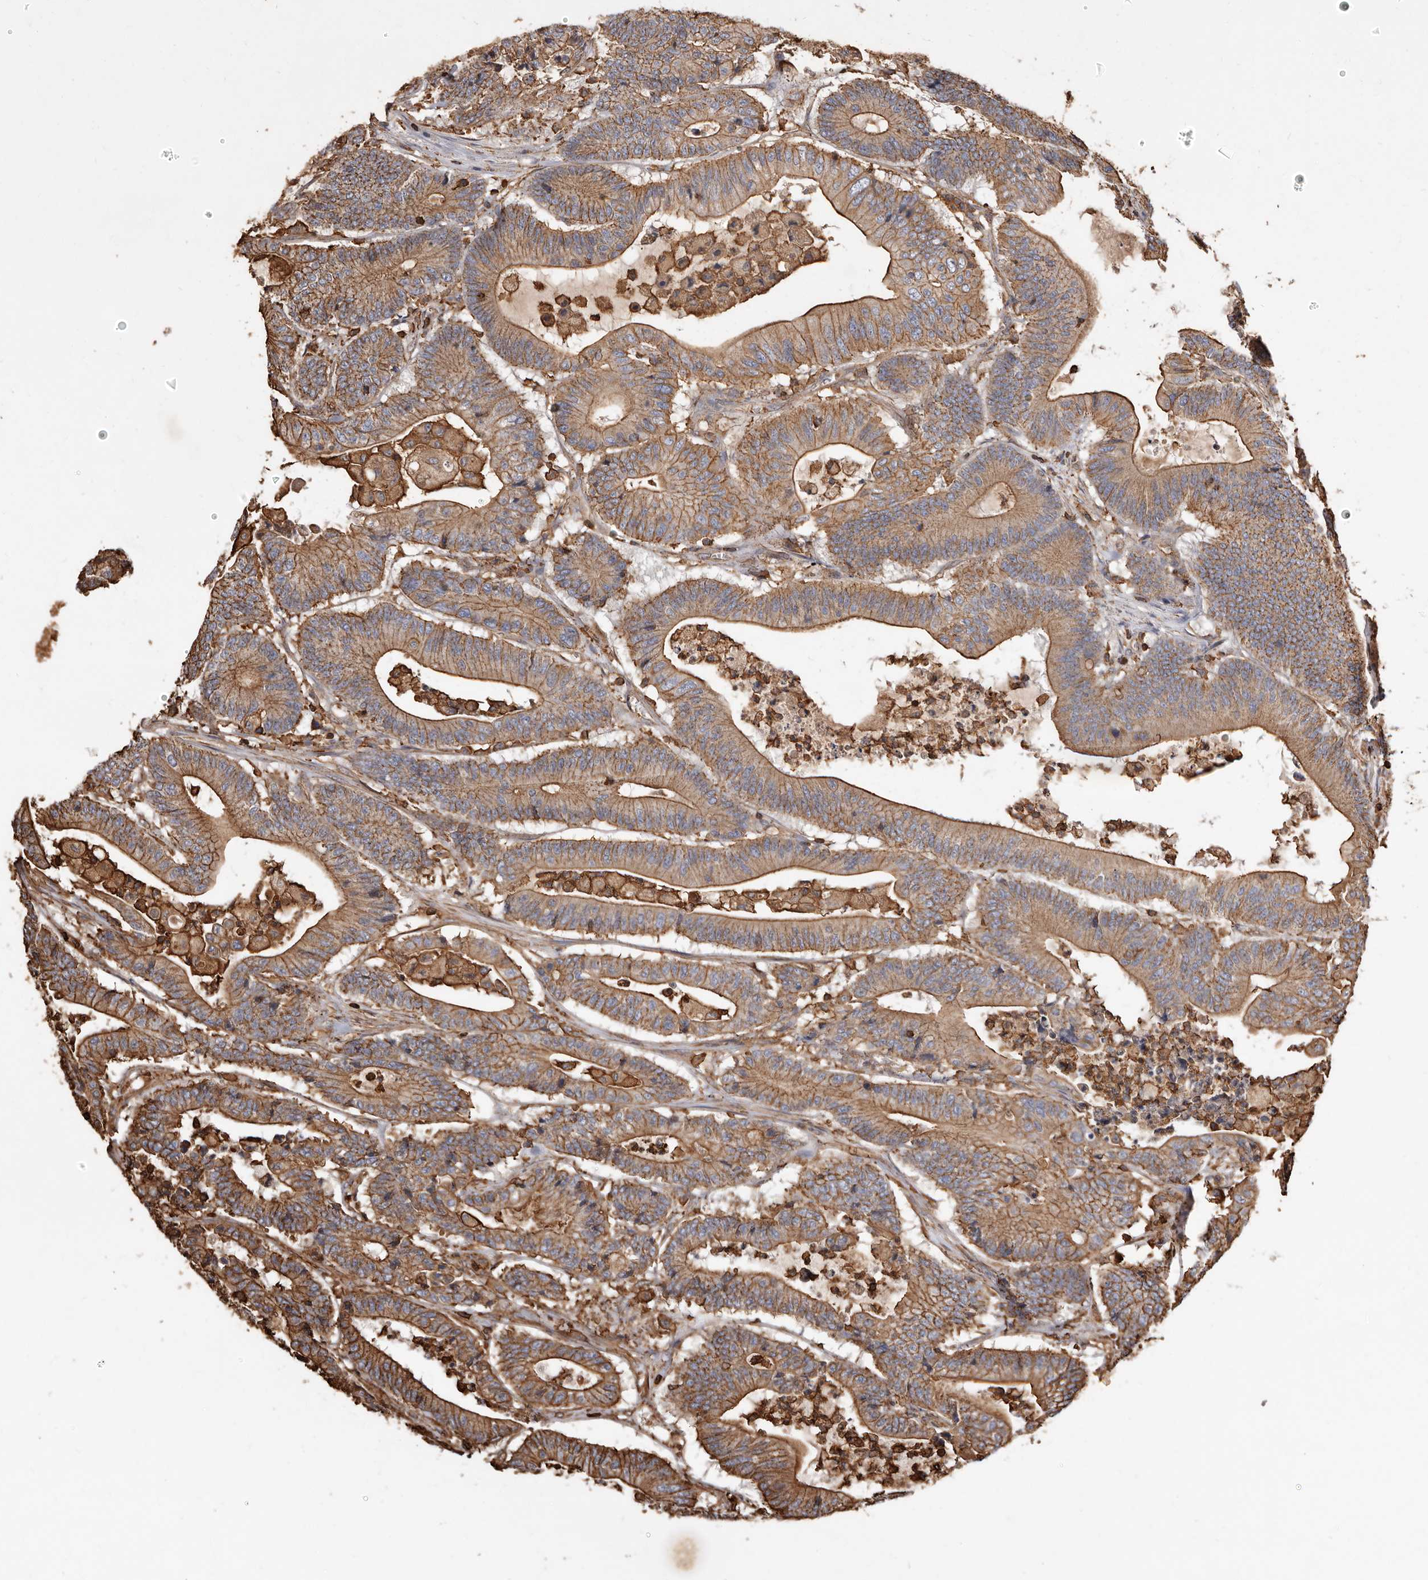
{"staining": {"intensity": "strong", "quantity": ">75%", "location": "cytoplasmic/membranous"}, "tissue": "colorectal cancer", "cell_type": "Tumor cells", "image_type": "cancer", "snomed": [{"axis": "morphology", "description": "Adenocarcinoma, NOS"}, {"axis": "topography", "description": "Colon"}], "caption": "Adenocarcinoma (colorectal) stained with DAB immunohistochemistry (IHC) exhibits high levels of strong cytoplasmic/membranous expression in about >75% of tumor cells. Using DAB (brown) and hematoxylin (blue) stains, captured at high magnification using brightfield microscopy.", "gene": "COQ8B", "patient": {"sex": "female", "age": 84}}